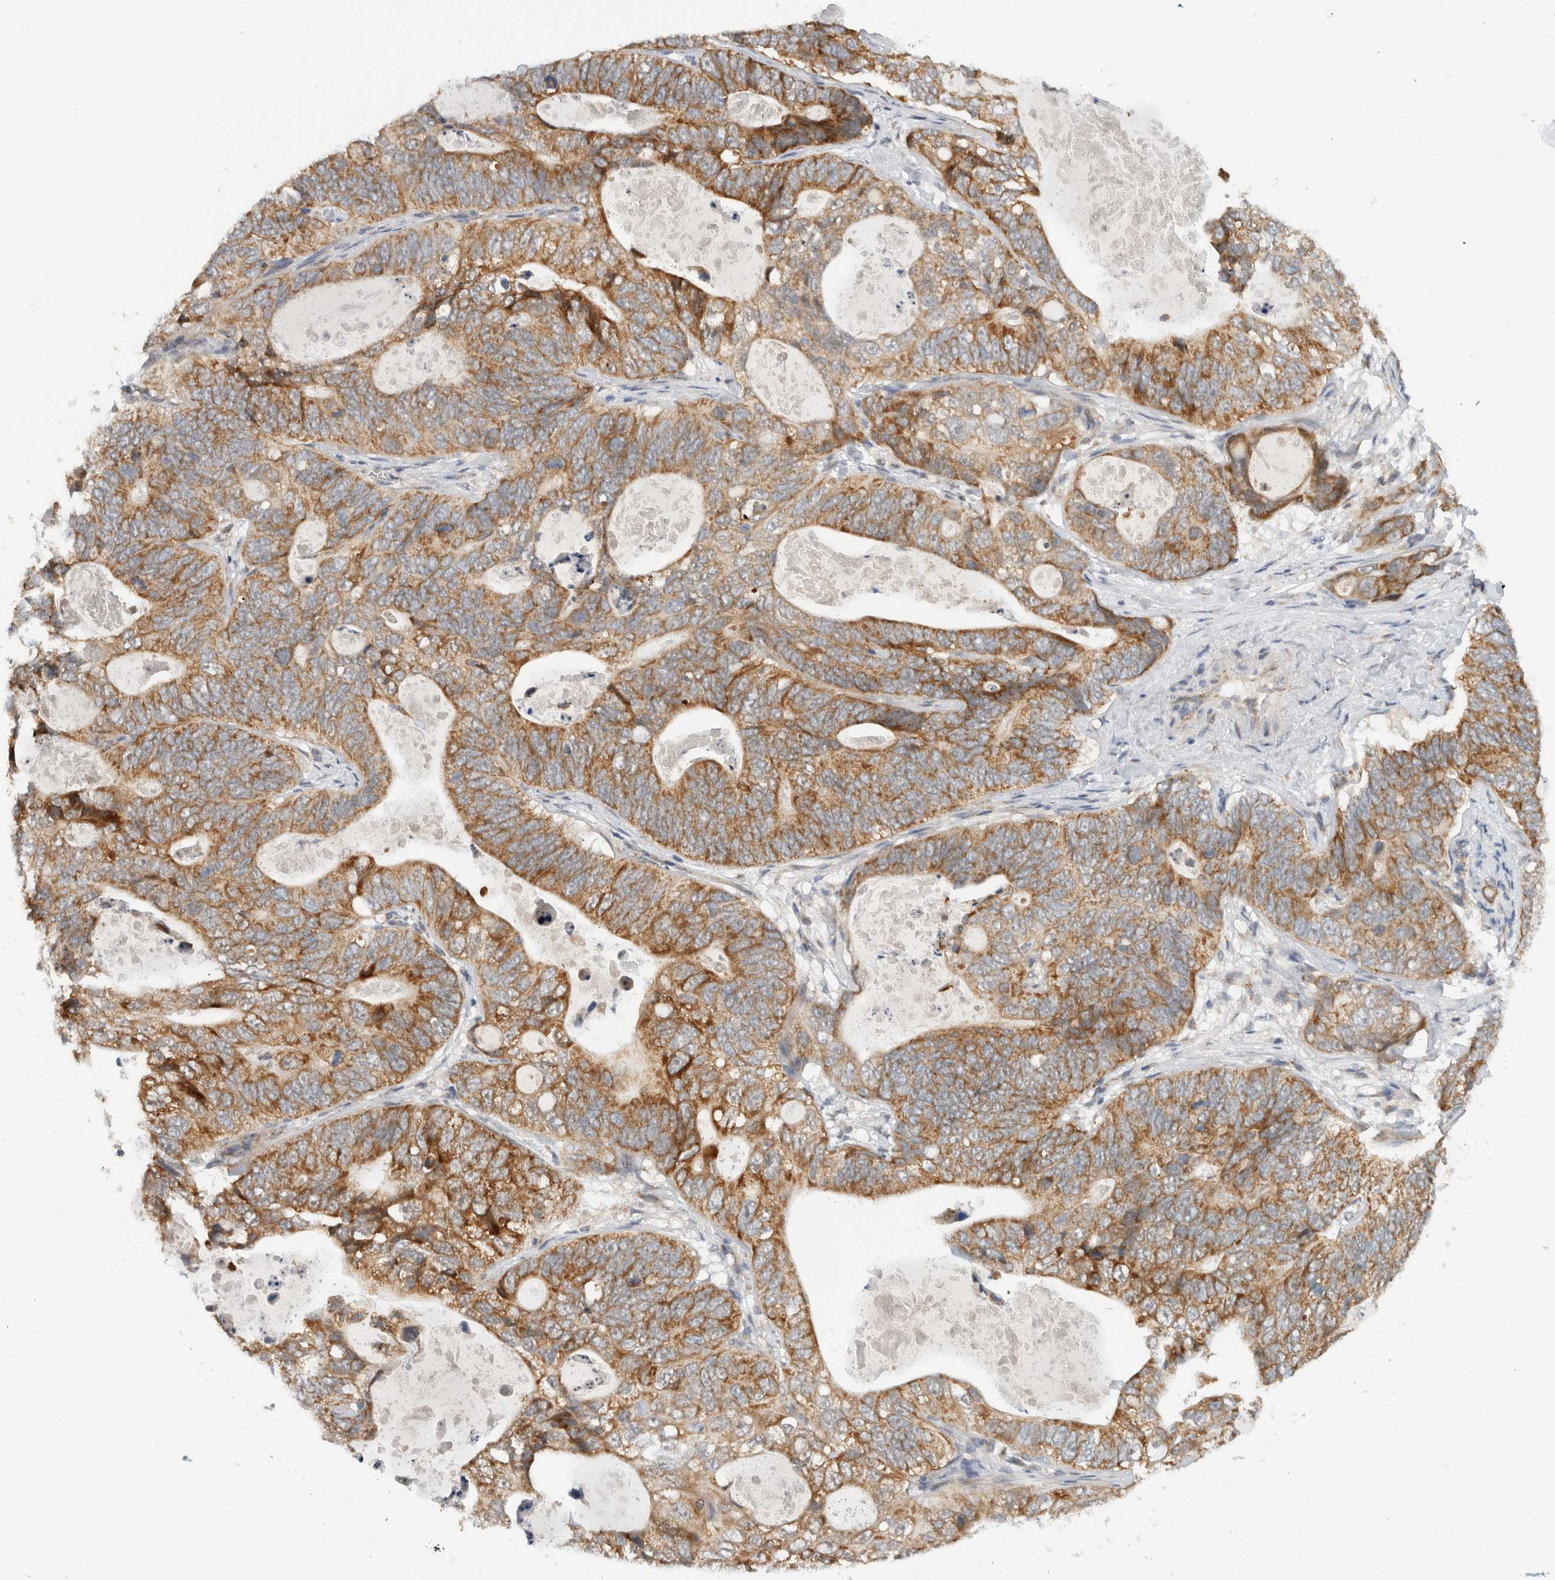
{"staining": {"intensity": "moderate", "quantity": ">75%", "location": "cytoplasmic/membranous"}, "tissue": "stomach cancer", "cell_type": "Tumor cells", "image_type": "cancer", "snomed": [{"axis": "morphology", "description": "Normal tissue, NOS"}, {"axis": "morphology", "description": "Adenocarcinoma, NOS"}, {"axis": "topography", "description": "Stomach"}], "caption": "Protein analysis of adenocarcinoma (stomach) tissue exhibits moderate cytoplasmic/membranous positivity in approximately >75% of tumor cells. Immunohistochemistry (ihc) stains the protein of interest in brown and the nuclei are stained blue.", "gene": "CMC2", "patient": {"sex": "female", "age": 89}}